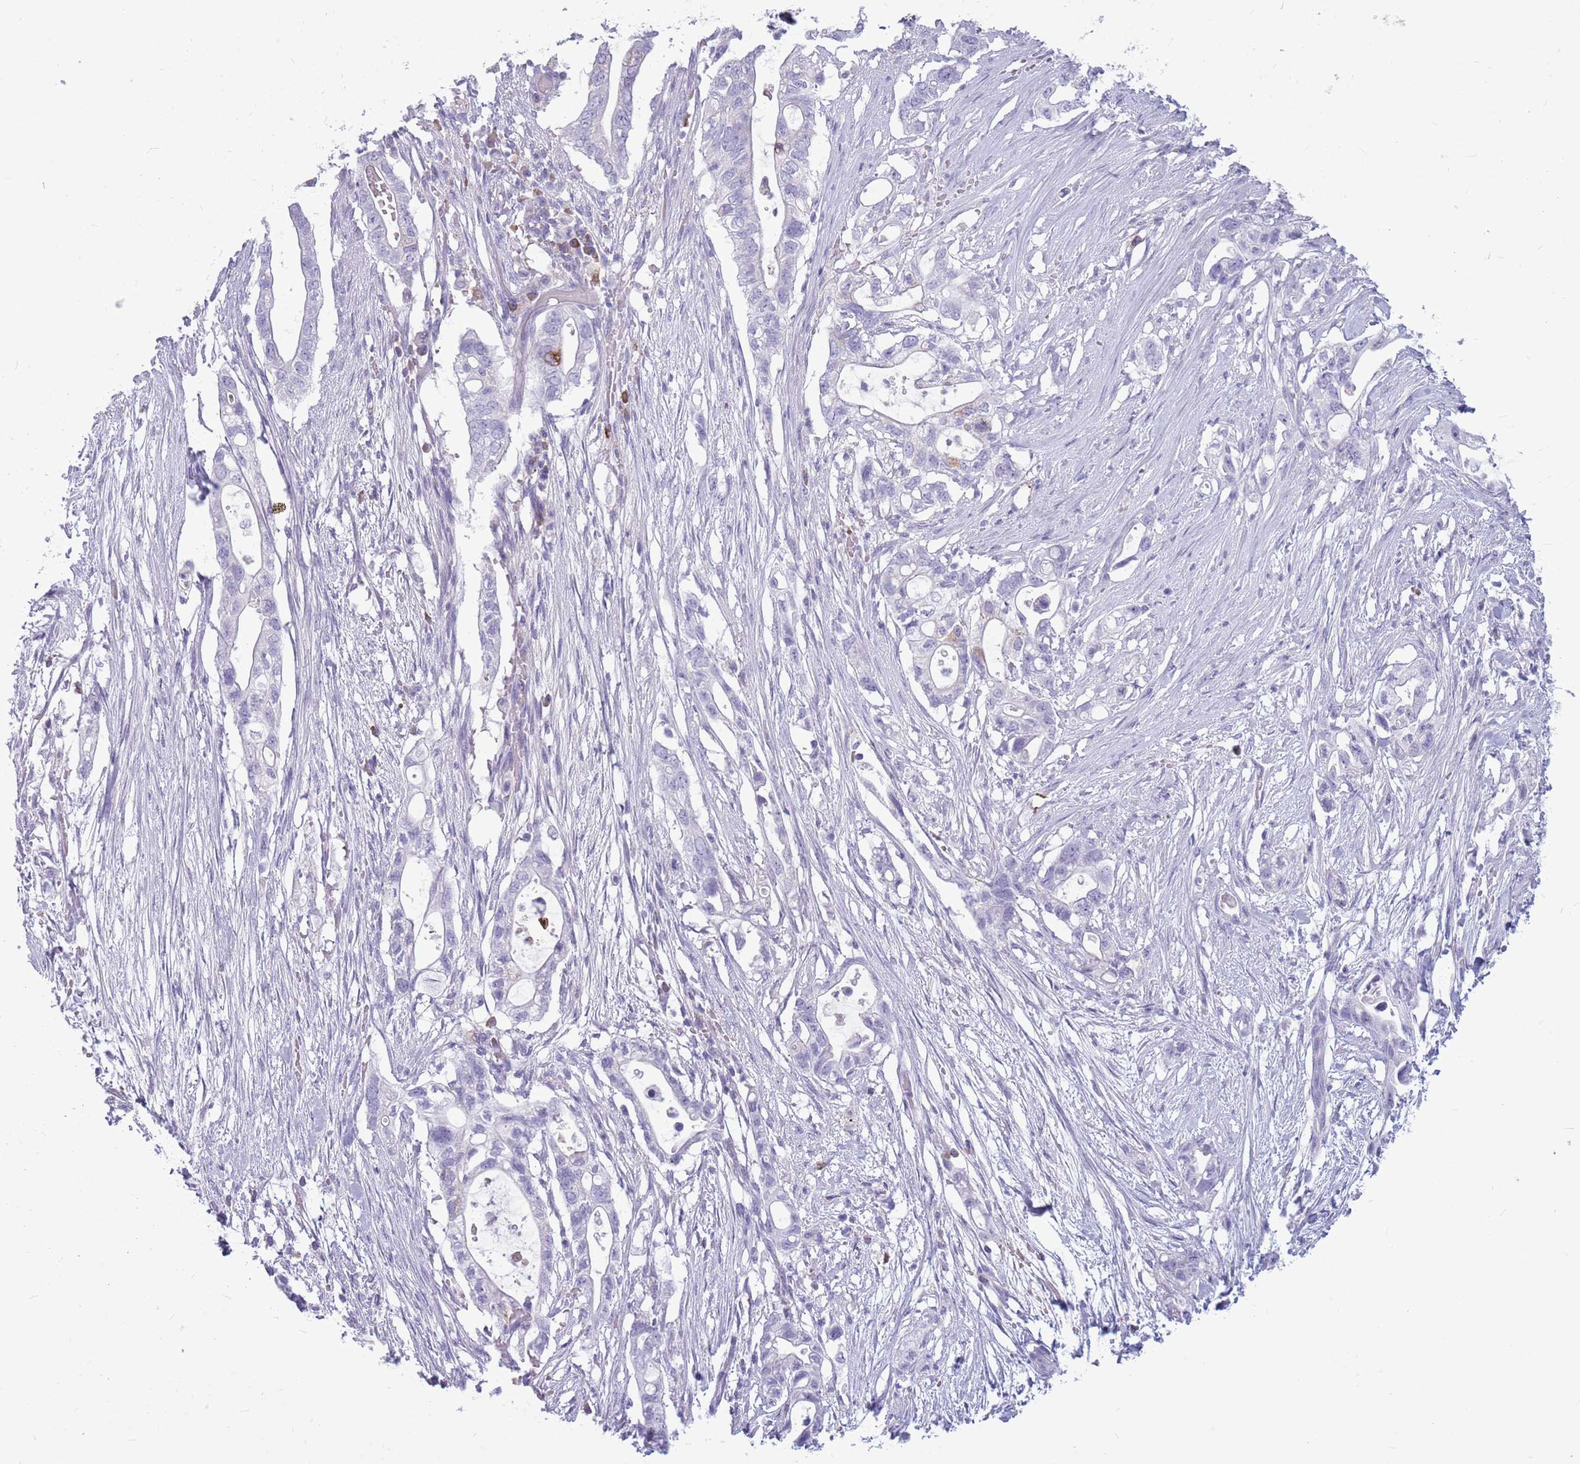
{"staining": {"intensity": "negative", "quantity": "none", "location": "none"}, "tissue": "pancreatic cancer", "cell_type": "Tumor cells", "image_type": "cancer", "snomed": [{"axis": "morphology", "description": "Adenocarcinoma, NOS"}, {"axis": "topography", "description": "Pancreas"}], "caption": "A histopathology image of pancreatic cancer stained for a protein demonstrates no brown staining in tumor cells.", "gene": "ZNF425", "patient": {"sex": "female", "age": 72}}